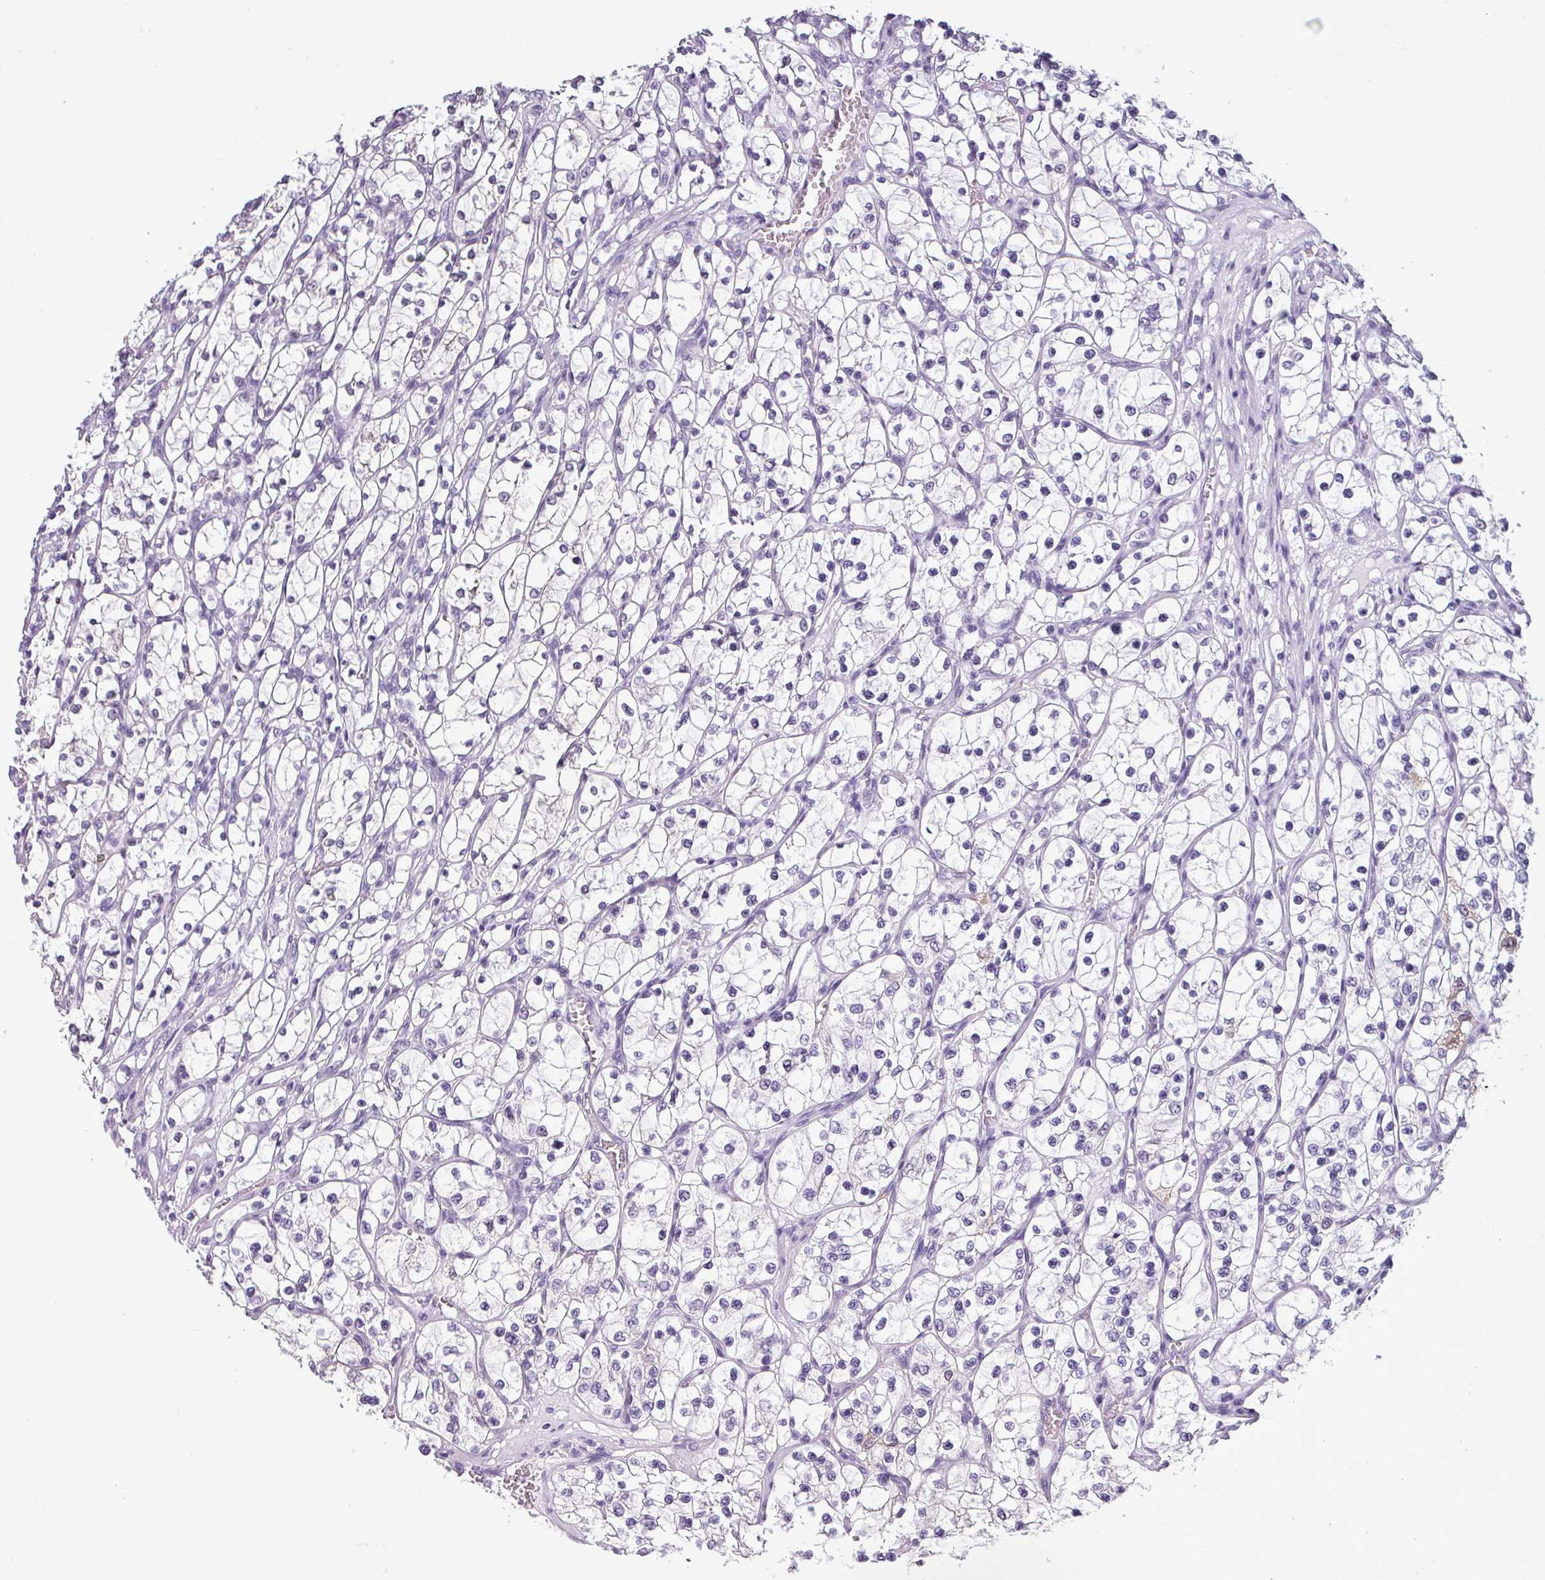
{"staining": {"intensity": "negative", "quantity": "none", "location": "none"}, "tissue": "renal cancer", "cell_type": "Tumor cells", "image_type": "cancer", "snomed": [{"axis": "morphology", "description": "Adenocarcinoma, NOS"}, {"axis": "topography", "description": "Kidney"}], "caption": "IHC image of neoplastic tissue: renal adenocarcinoma stained with DAB reveals no significant protein staining in tumor cells.", "gene": "SRGAP1", "patient": {"sex": "female", "age": 69}}